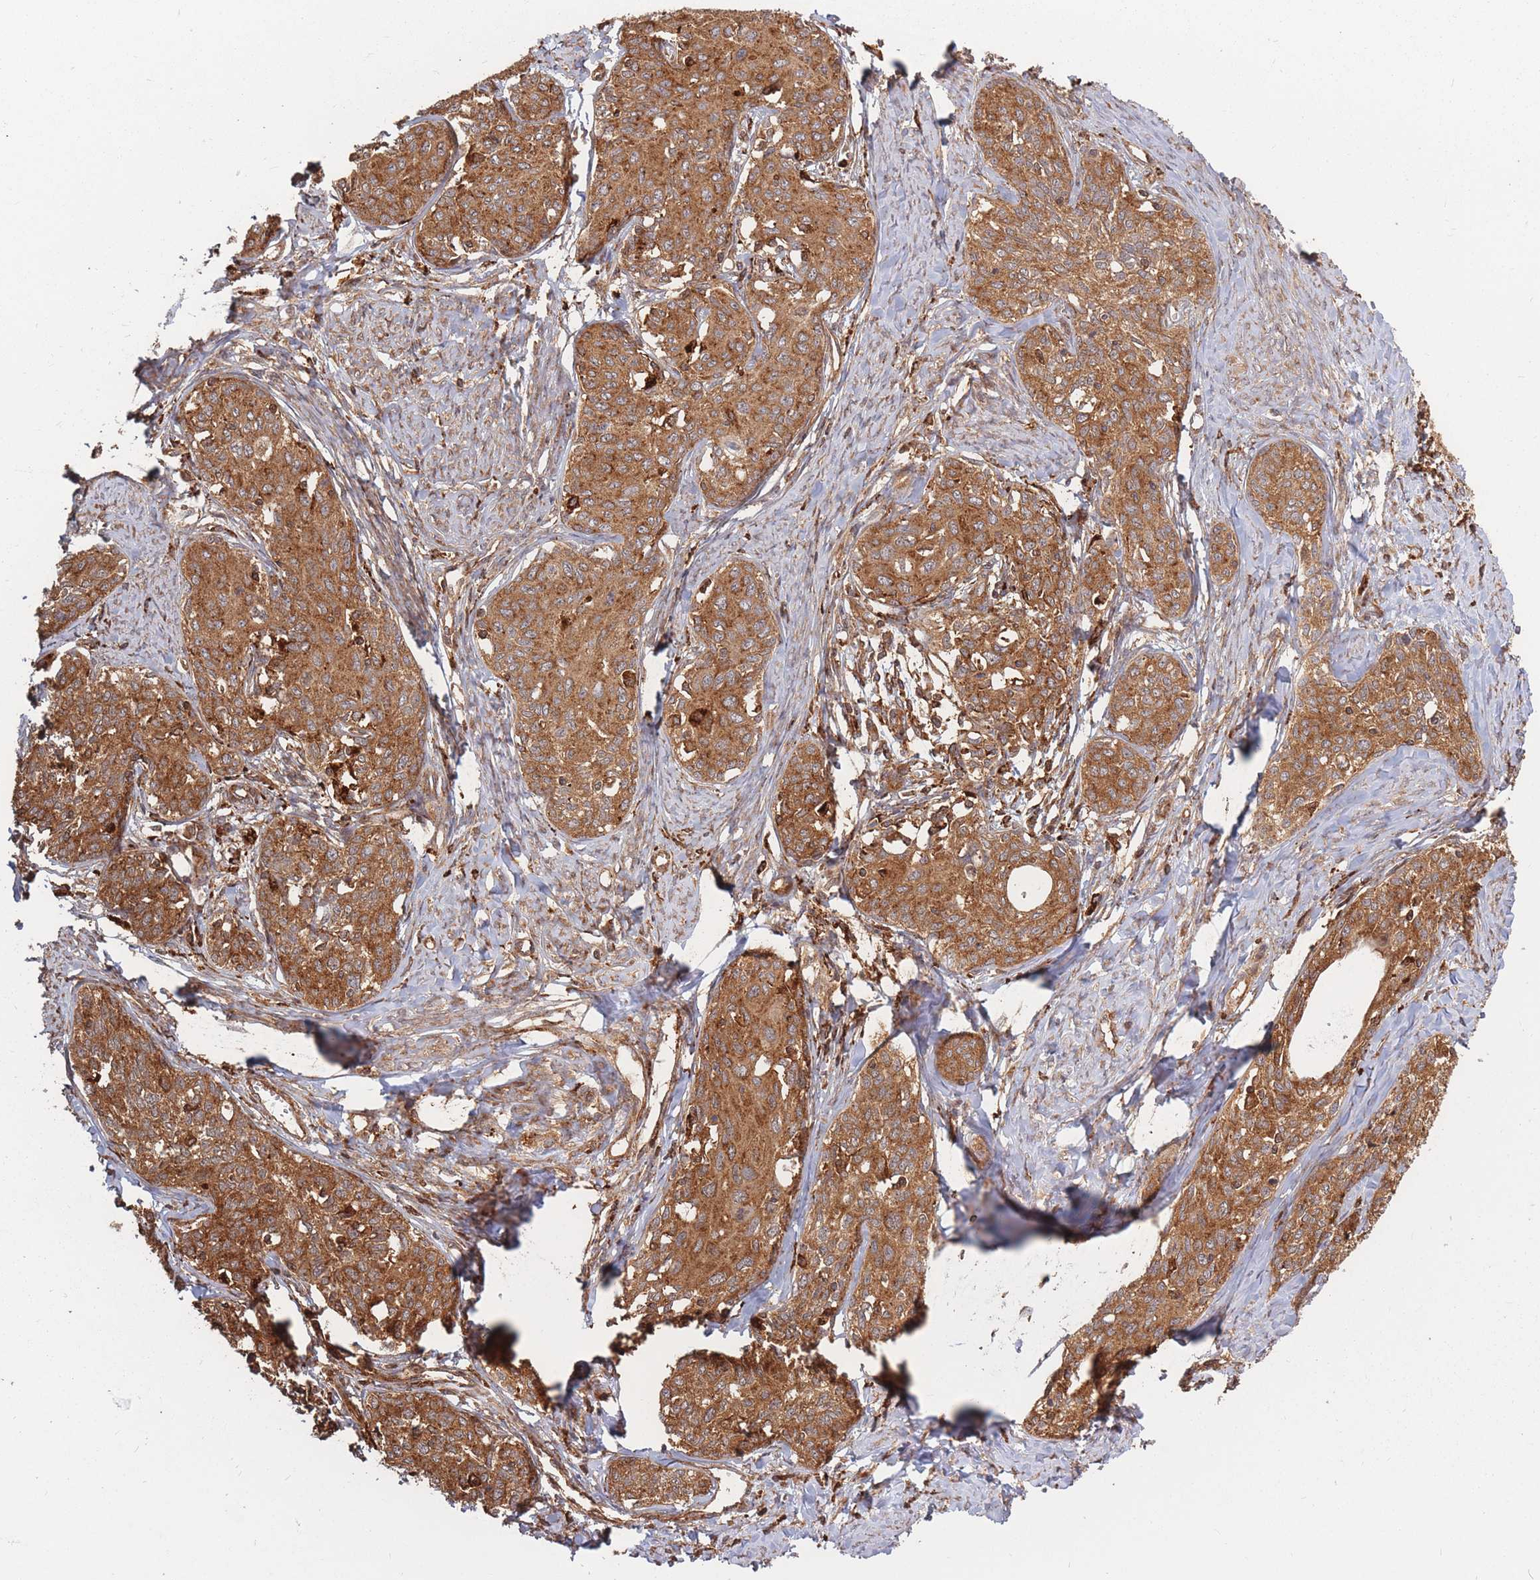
{"staining": {"intensity": "moderate", "quantity": ">75%", "location": "cytoplasmic/membranous"}, "tissue": "cervical cancer", "cell_type": "Tumor cells", "image_type": "cancer", "snomed": [{"axis": "morphology", "description": "Squamous cell carcinoma, NOS"}, {"axis": "morphology", "description": "Adenocarcinoma, NOS"}, {"axis": "topography", "description": "Cervix"}], "caption": "Cervical cancer was stained to show a protein in brown. There is medium levels of moderate cytoplasmic/membranous staining in about >75% of tumor cells. (DAB (3,3'-diaminobenzidine) IHC, brown staining for protein, blue staining for nuclei).", "gene": "RASSF2", "patient": {"sex": "female", "age": 52}}